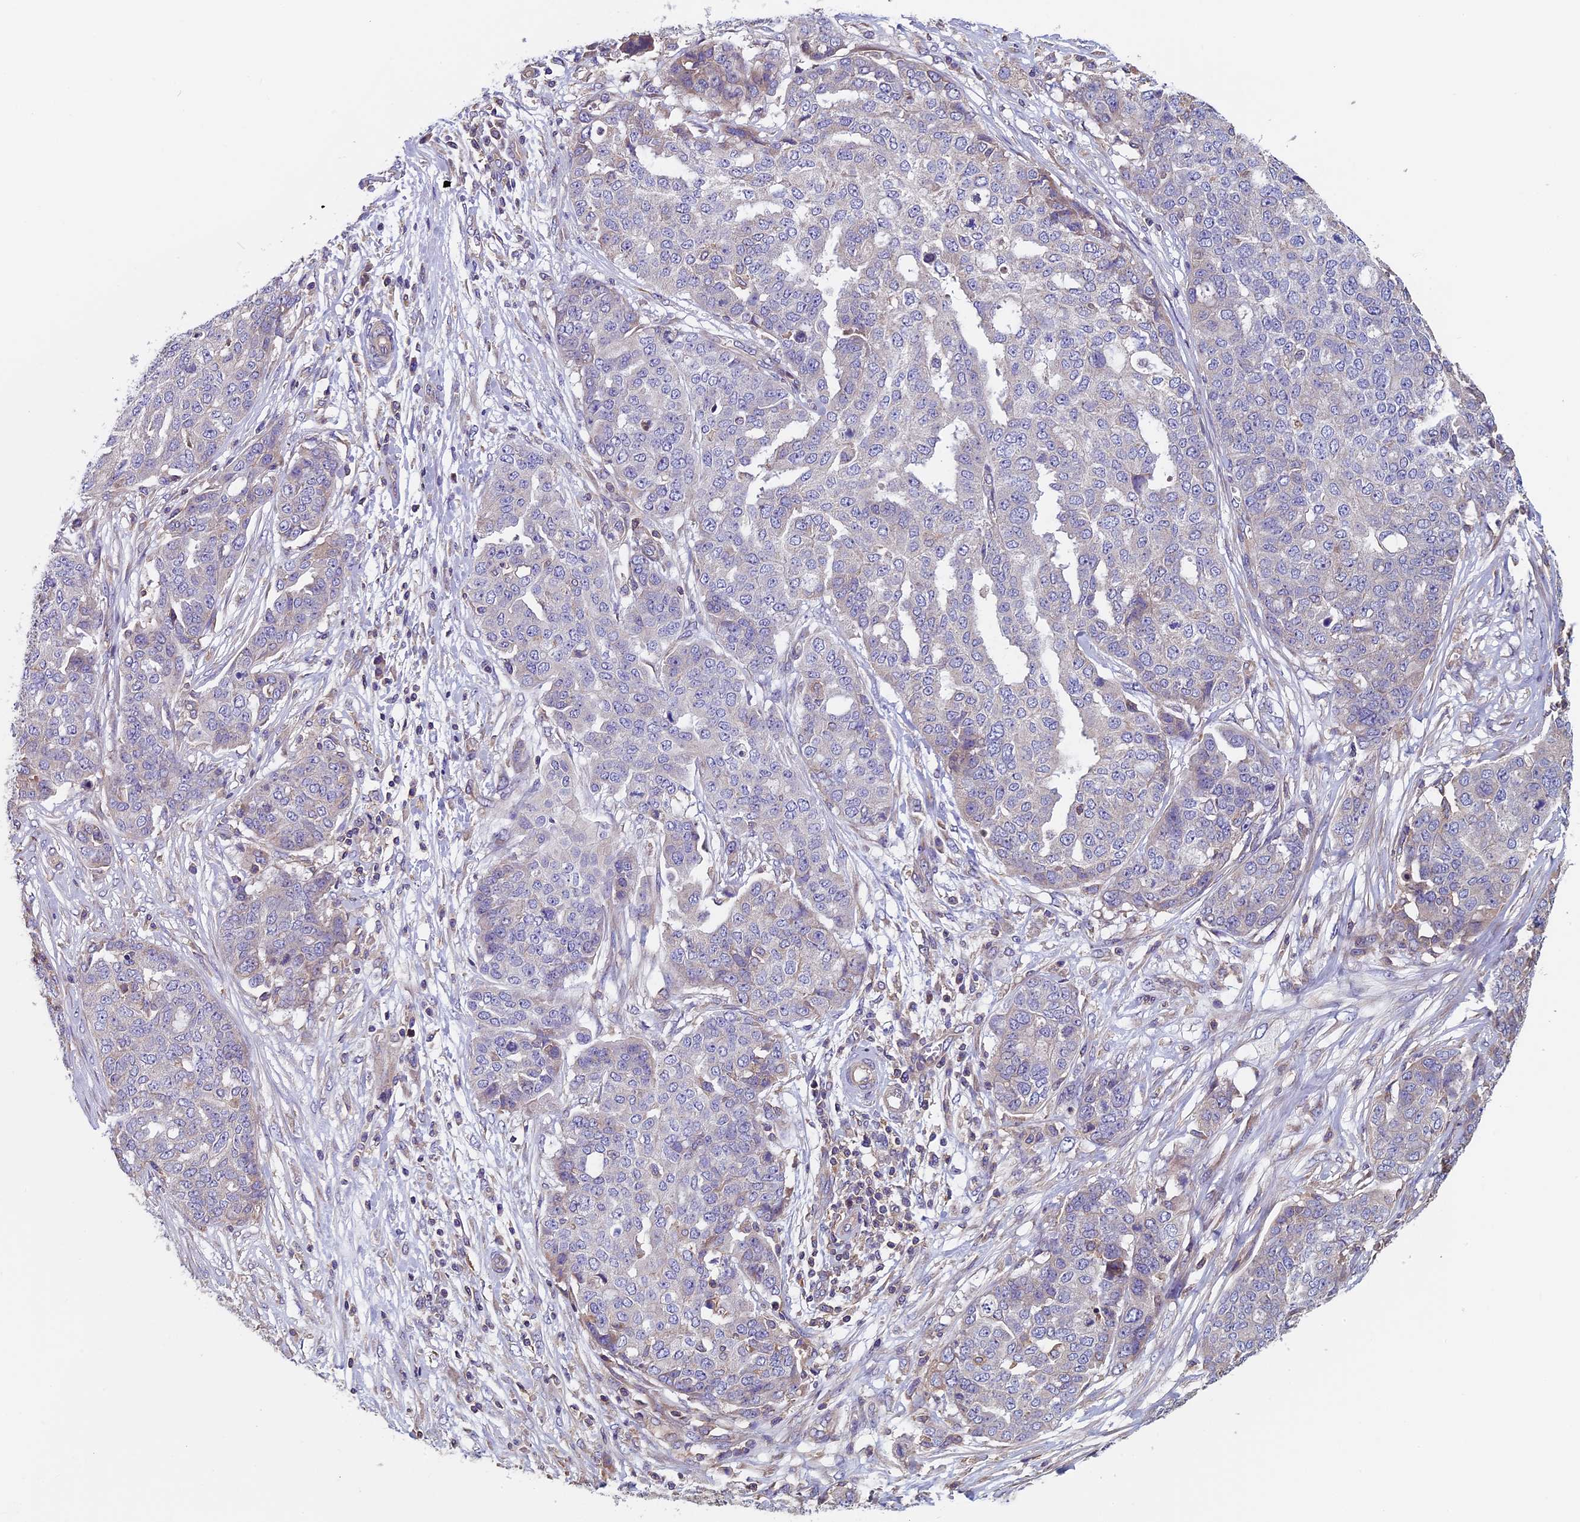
{"staining": {"intensity": "negative", "quantity": "none", "location": "none"}, "tissue": "ovarian cancer", "cell_type": "Tumor cells", "image_type": "cancer", "snomed": [{"axis": "morphology", "description": "Cystadenocarcinoma, serous, NOS"}, {"axis": "topography", "description": "Soft tissue"}, {"axis": "topography", "description": "Ovary"}], "caption": "Immunohistochemical staining of ovarian cancer (serous cystadenocarcinoma) shows no significant staining in tumor cells.", "gene": "CCDC153", "patient": {"sex": "female", "age": 57}}